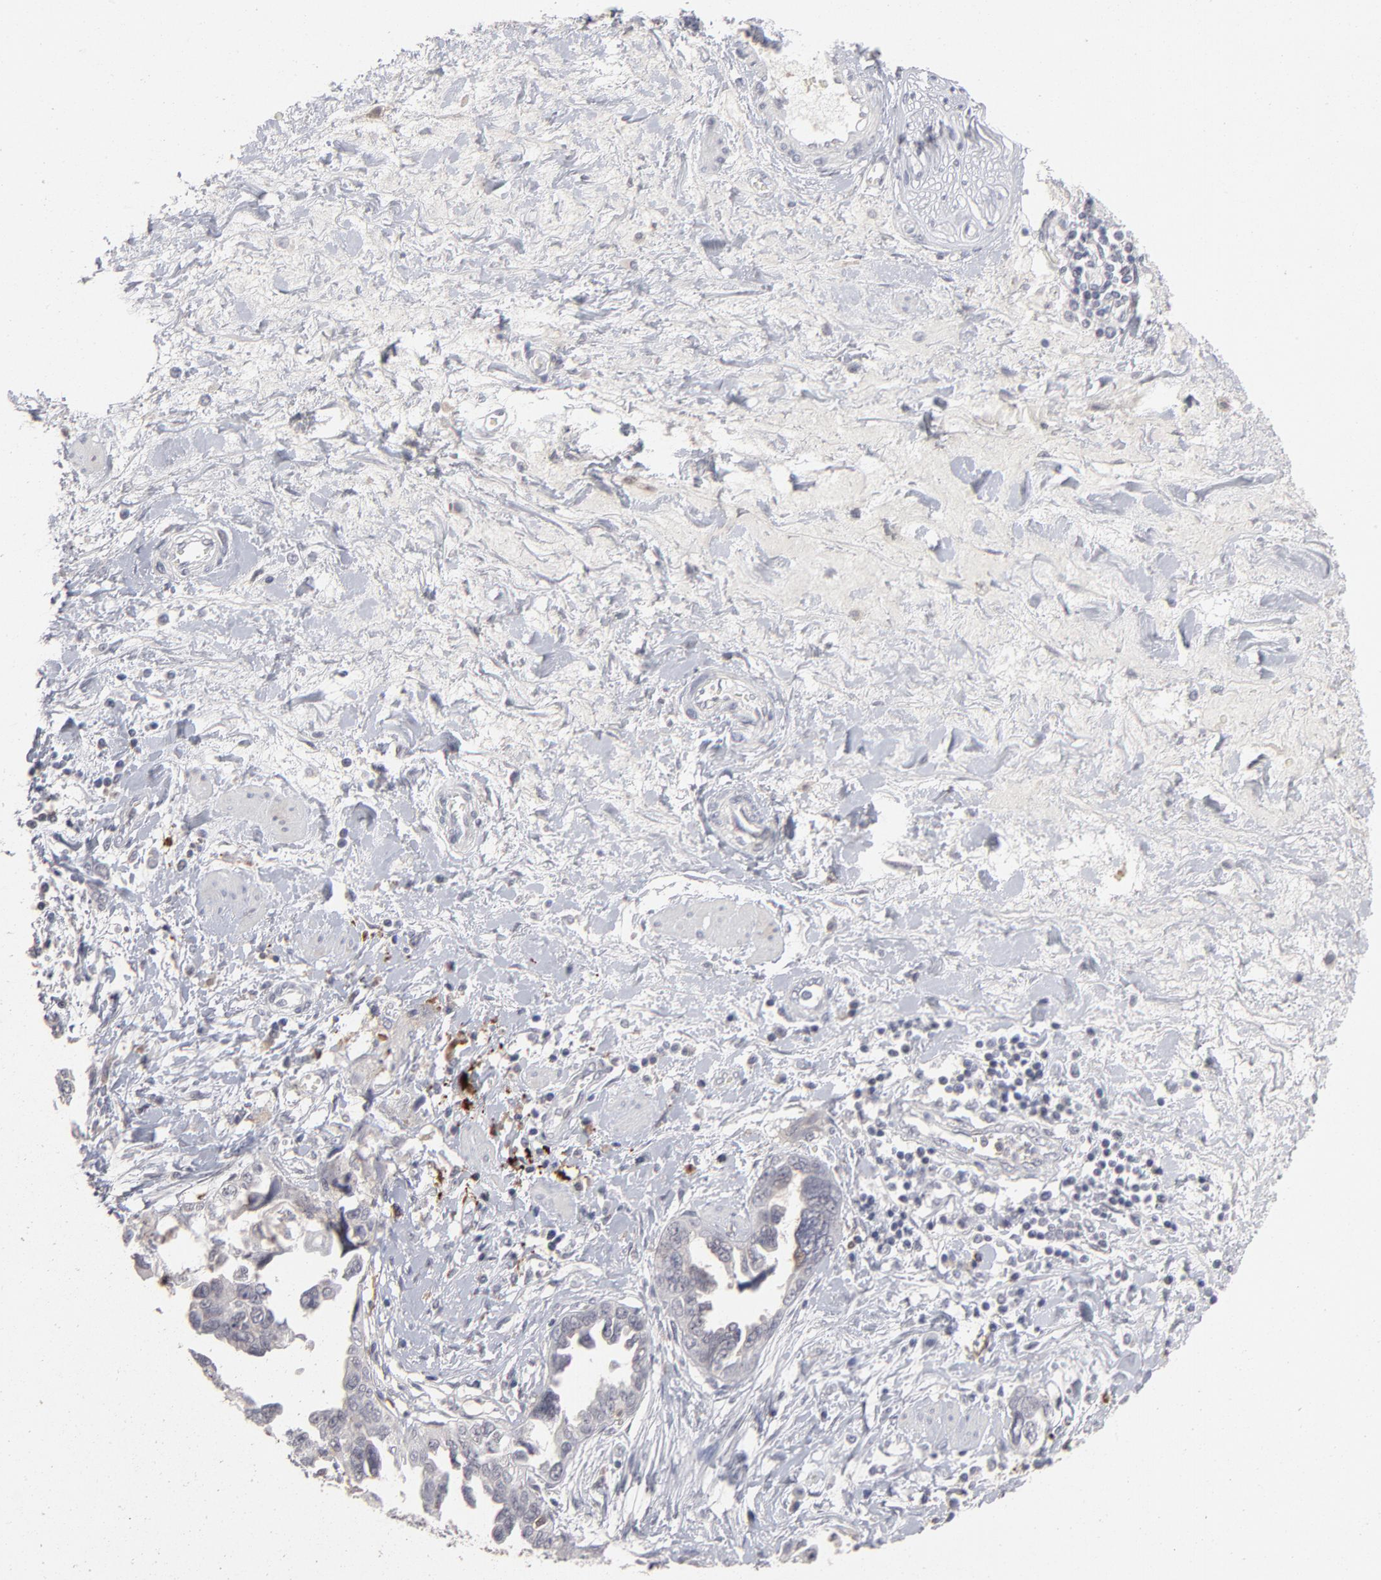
{"staining": {"intensity": "negative", "quantity": "none", "location": "none"}, "tissue": "ovarian cancer", "cell_type": "Tumor cells", "image_type": "cancer", "snomed": [{"axis": "morphology", "description": "Cystadenocarcinoma, serous, NOS"}, {"axis": "topography", "description": "Ovary"}], "caption": "A micrograph of ovarian cancer stained for a protein exhibits no brown staining in tumor cells.", "gene": "CCR2", "patient": {"sex": "female", "age": 63}}